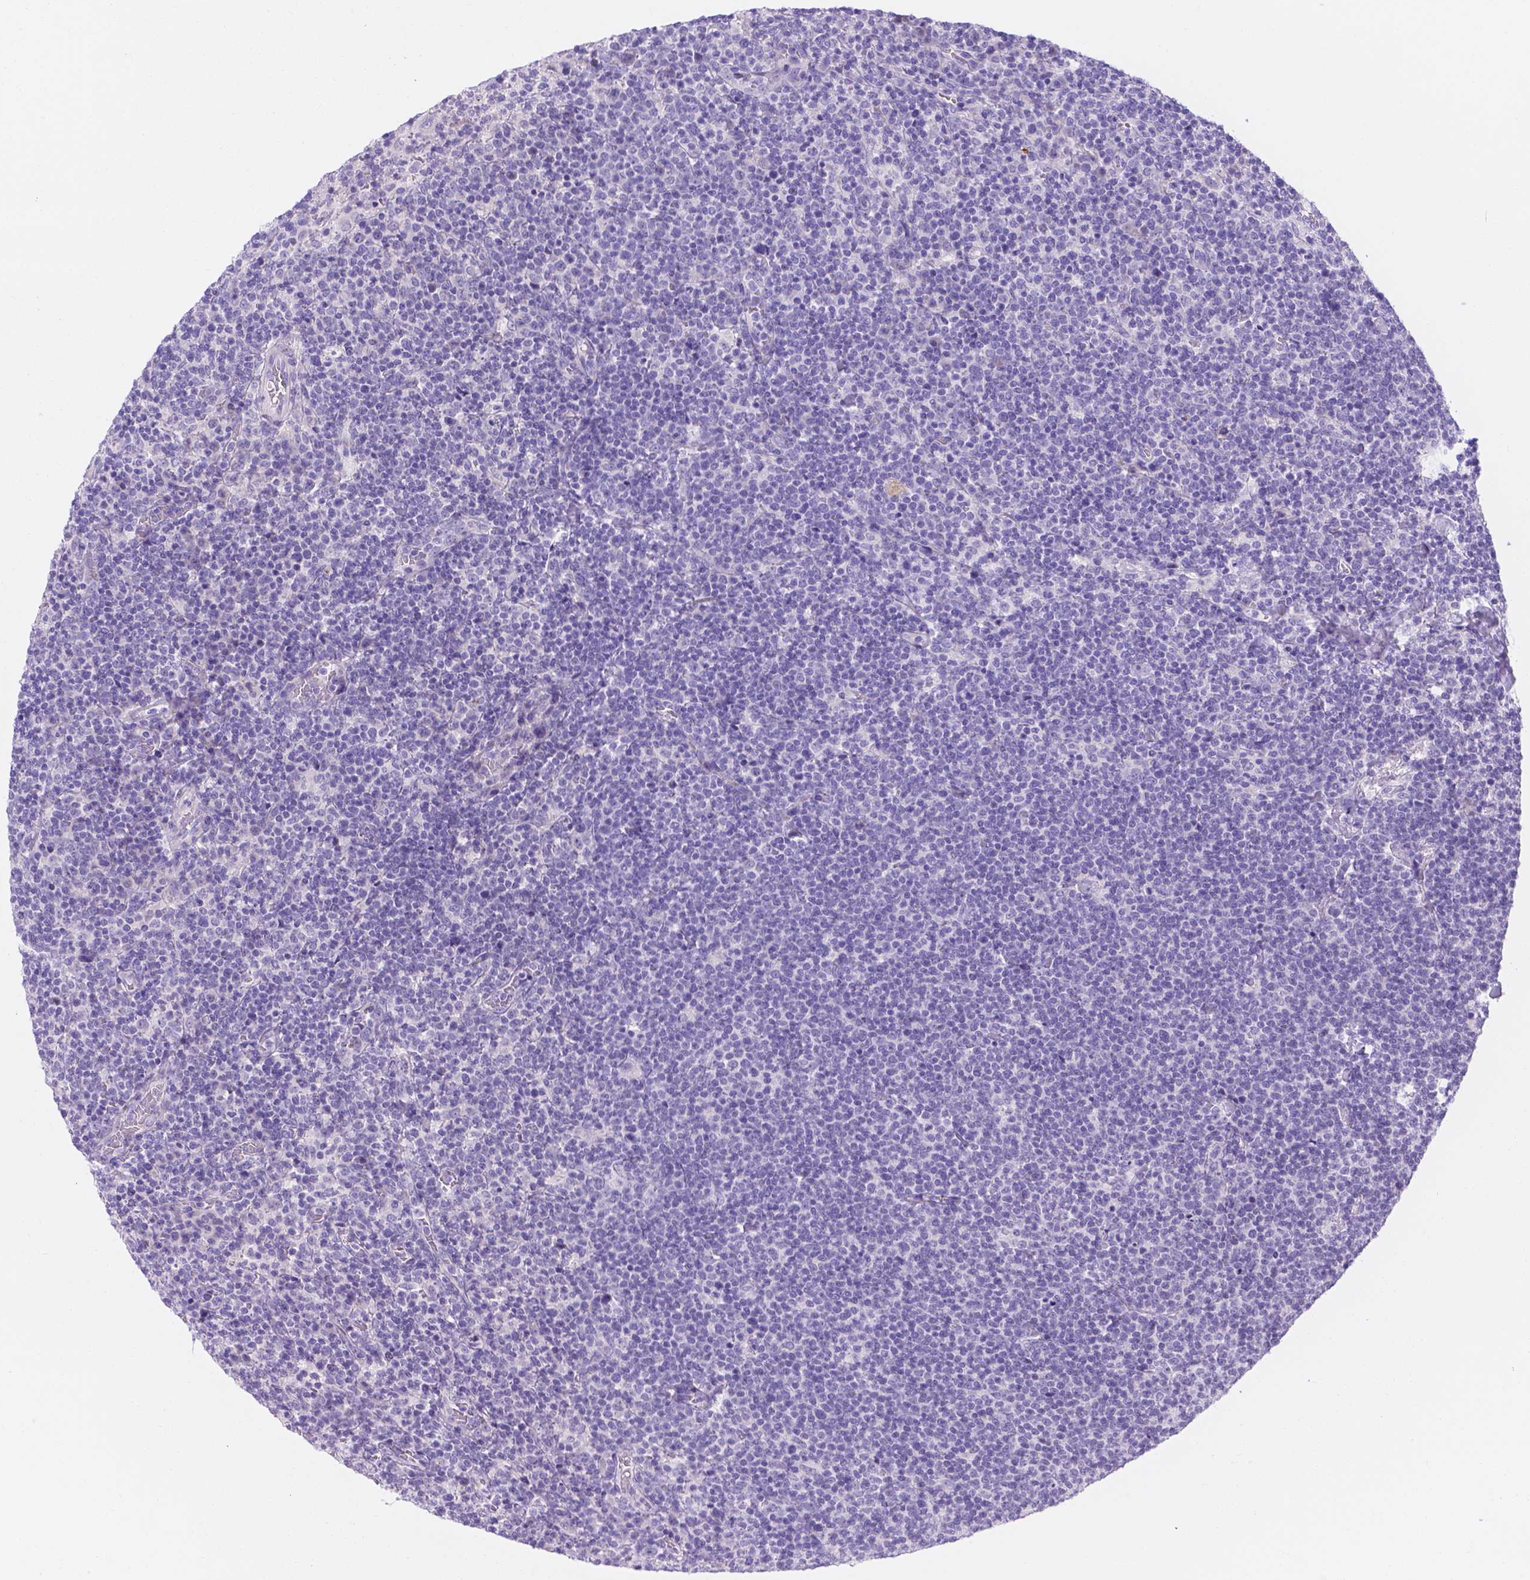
{"staining": {"intensity": "negative", "quantity": "none", "location": "none"}, "tissue": "lymphoma", "cell_type": "Tumor cells", "image_type": "cancer", "snomed": [{"axis": "morphology", "description": "Malignant lymphoma, non-Hodgkin's type, High grade"}, {"axis": "topography", "description": "Lymph node"}], "caption": "The immunohistochemistry photomicrograph has no significant staining in tumor cells of lymphoma tissue.", "gene": "MLN", "patient": {"sex": "male", "age": 61}}